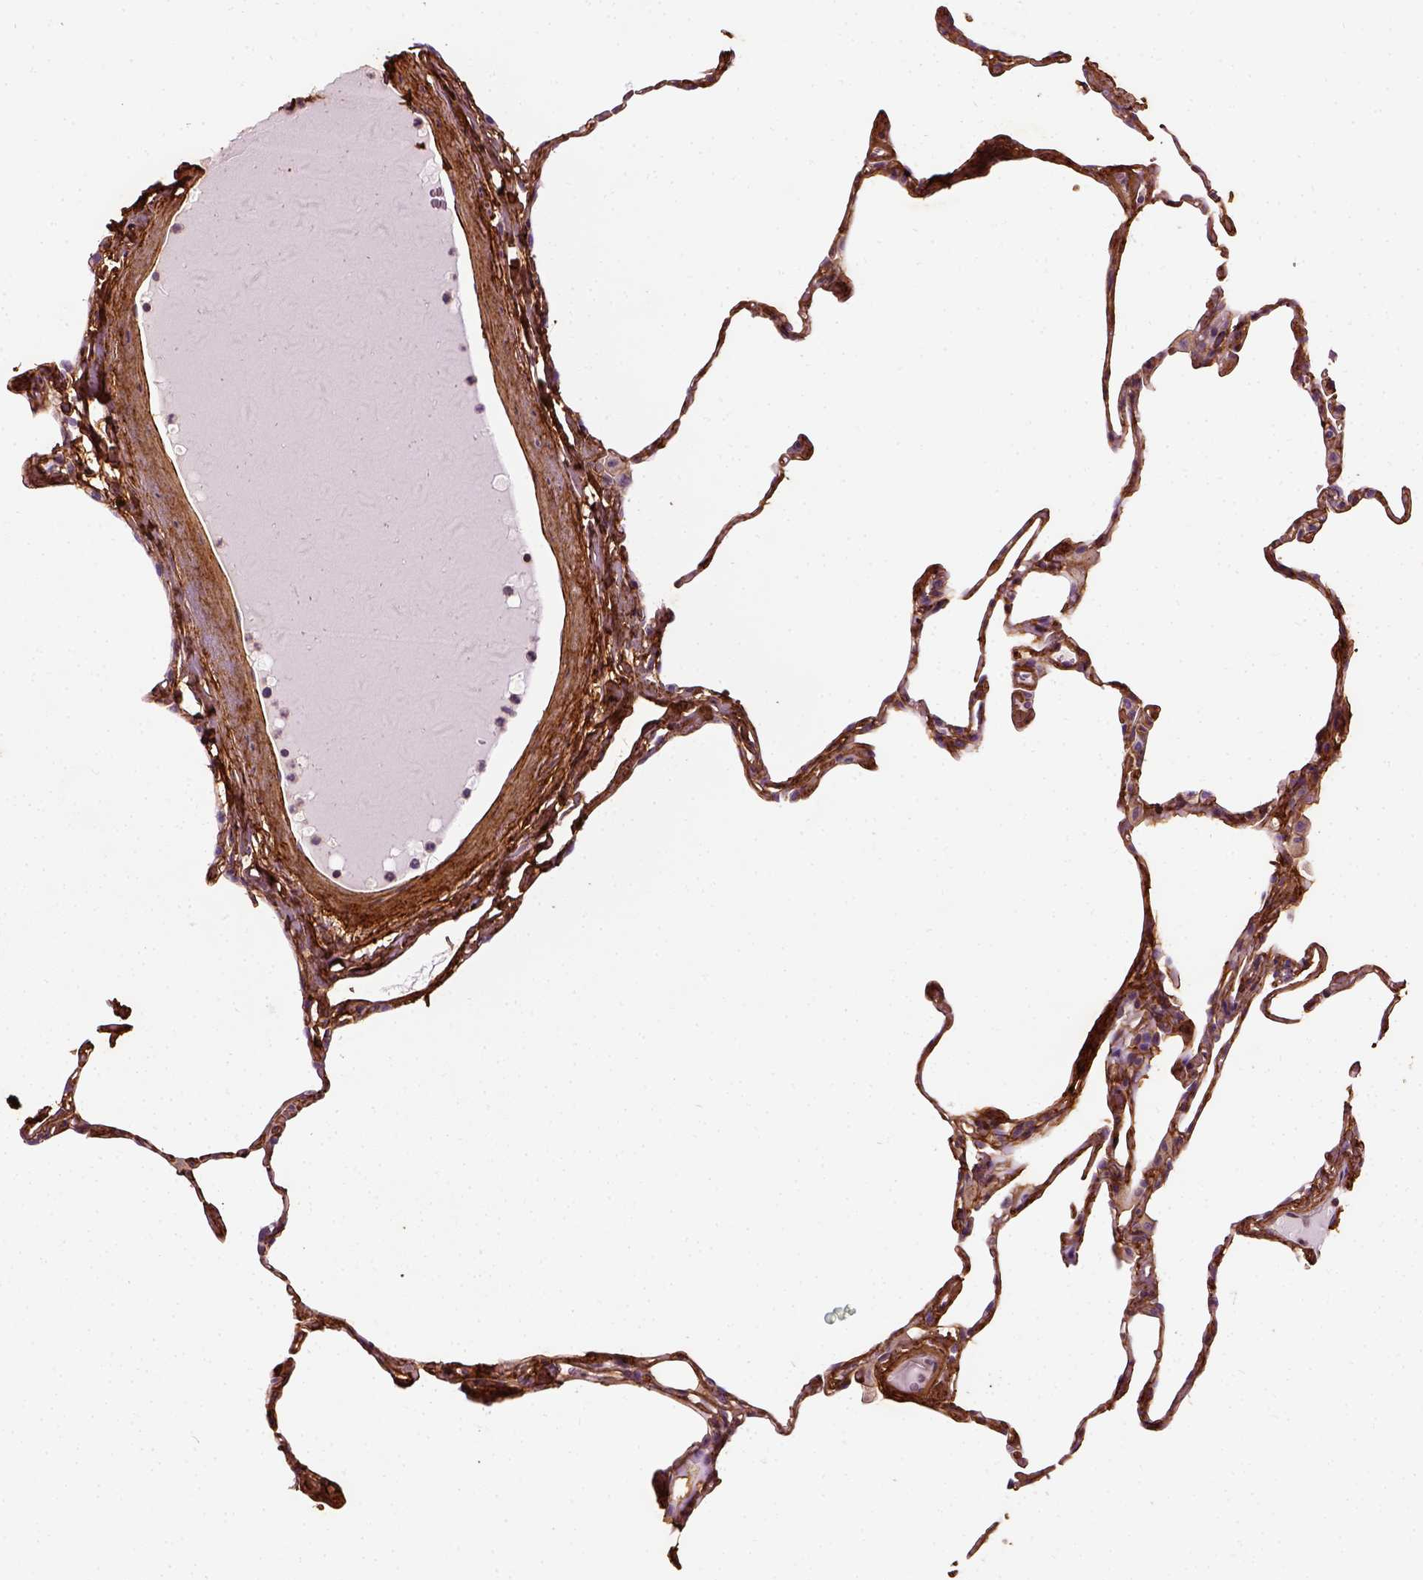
{"staining": {"intensity": "weak", "quantity": ">75%", "location": "cytoplasmic/membranous"}, "tissue": "lung", "cell_type": "Alveolar cells", "image_type": "normal", "snomed": [{"axis": "morphology", "description": "Normal tissue, NOS"}, {"axis": "topography", "description": "Lung"}], "caption": "Protein staining of benign lung exhibits weak cytoplasmic/membranous expression in about >75% of alveolar cells.", "gene": "COL6A2", "patient": {"sex": "male", "age": 65}}